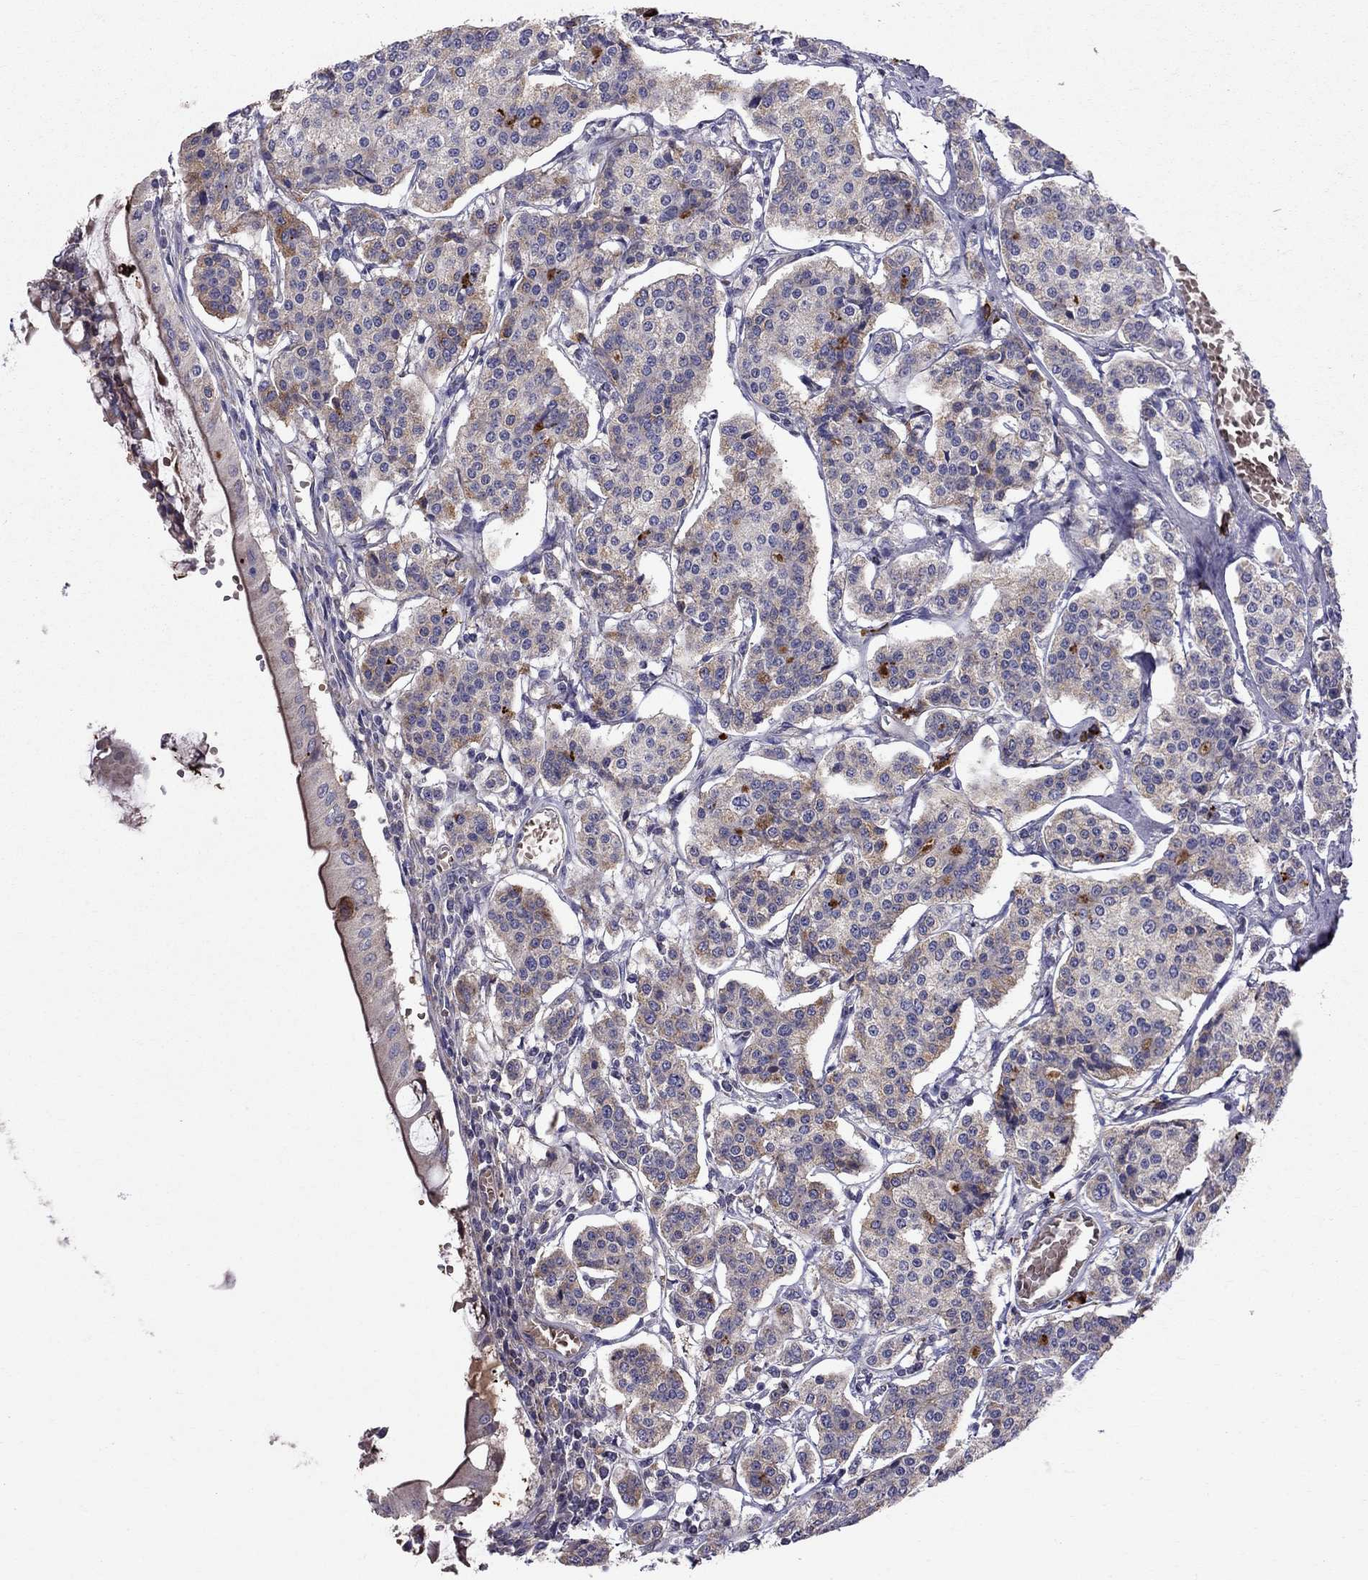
{"staining": {"intensity": "moderate", "quantity": "25%-75%", "location": "cytoplasmic/membranous"}, "tissue": "carcinoid", "cell_type": "Tumor cells", "image_type": "cancer", "snomed": [{"axis": "morphology", "description": "Carcinoid, malignant, NOS"}, {"axis": "topography", "description": "Small intestine"}], "caption": "Carcinoid (malignant) stained for a protein reveals moderate cytoplasmic/membranous positivity in tumor cells.", "gene": "PIK3CG", "patient": {"sex": "female", "age": 65}}